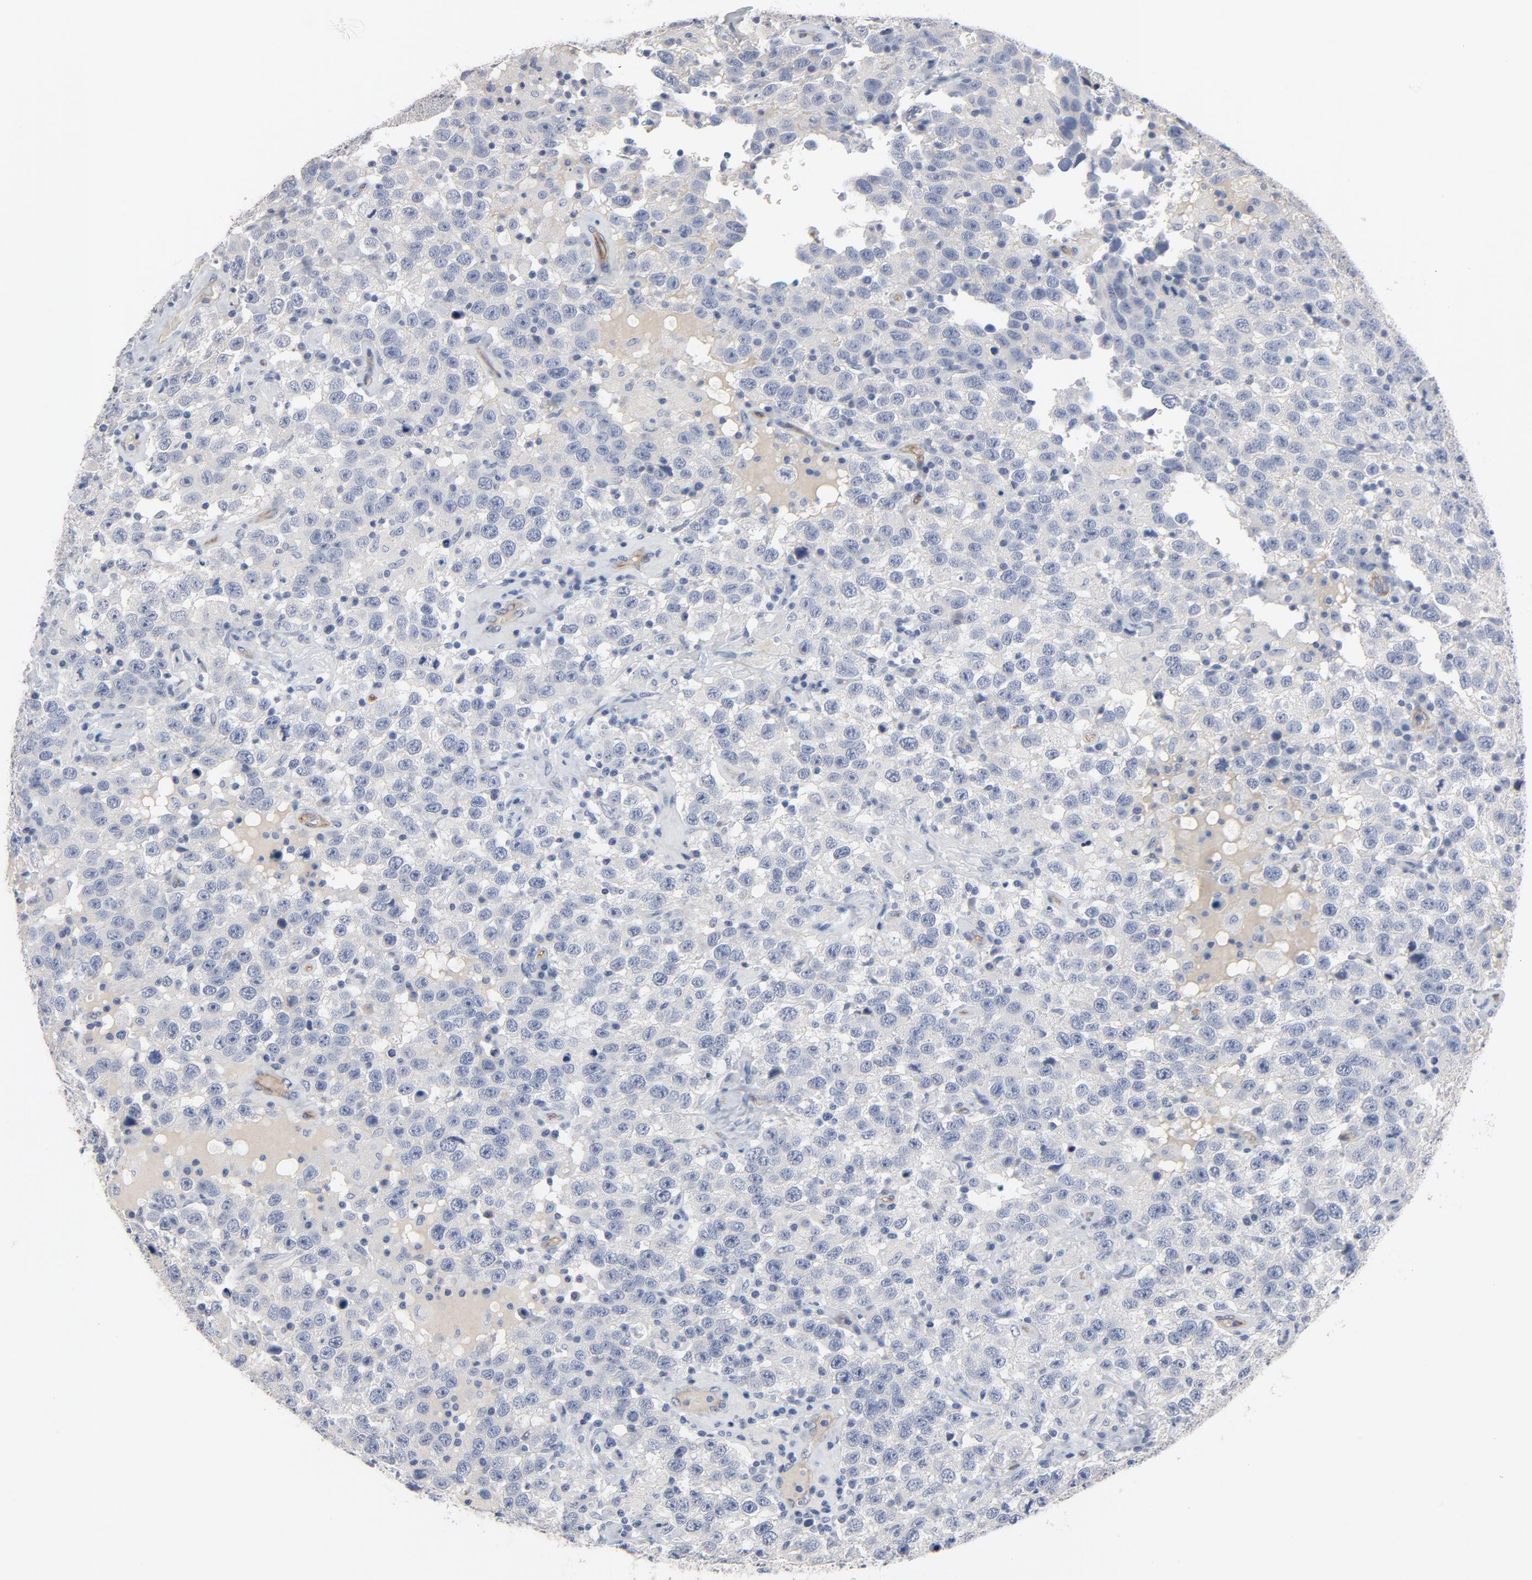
{"staining": {"intensity": "negative", "quantity": "none", "location": "none"}, "tissue": "testis cancer", "cell_type": "Tumor cells", "image_type": "cancer", "snomed": [{"axis": "morphology", "description": "Seminoma, NOS"}, {"axis": "topography", "description": "Testis"}], "caption": "The IHC photomicrograph has no significant expression in tumor cells of seminoma (testis) tissue.", "gene": "KDR", "patient": {"sex": "male", "age": 41}}